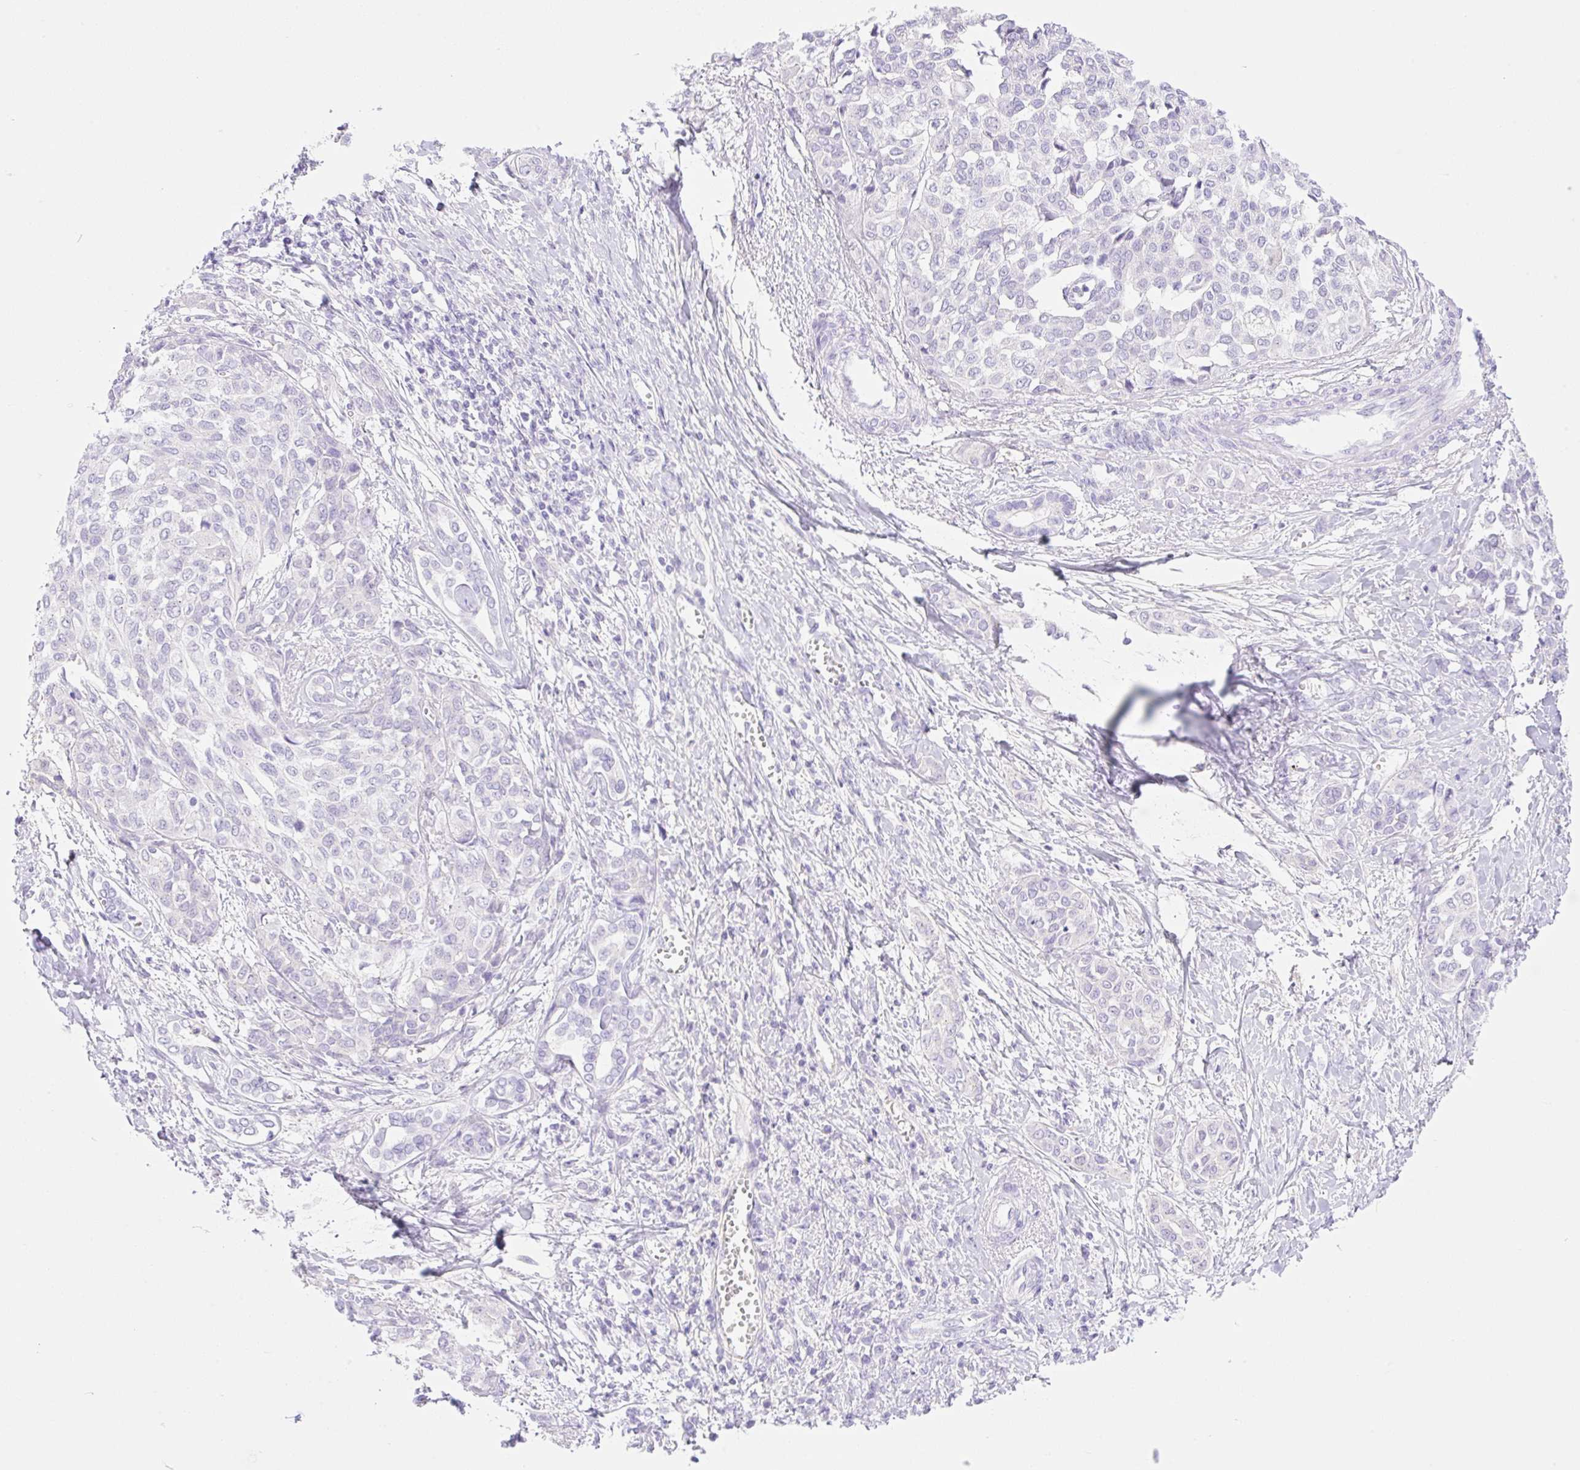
{"staining": {"intensity": "negative", "quantity": "none", "location": "none"}, "tissue": "liver cancer", "cell_type": "Tumor cells", "image_type": "cancer", "snomed": [{"axis": "morphology", "description": "Cholangiocarcinoma"}, {"axis": "topography", "description": "Liver"}], "caption": "Tumor cells are negative for protein expression in human liver cholangiocarcinoma.", "gene": "CDX1", "patient": {"sex": "female", "age": 77}}